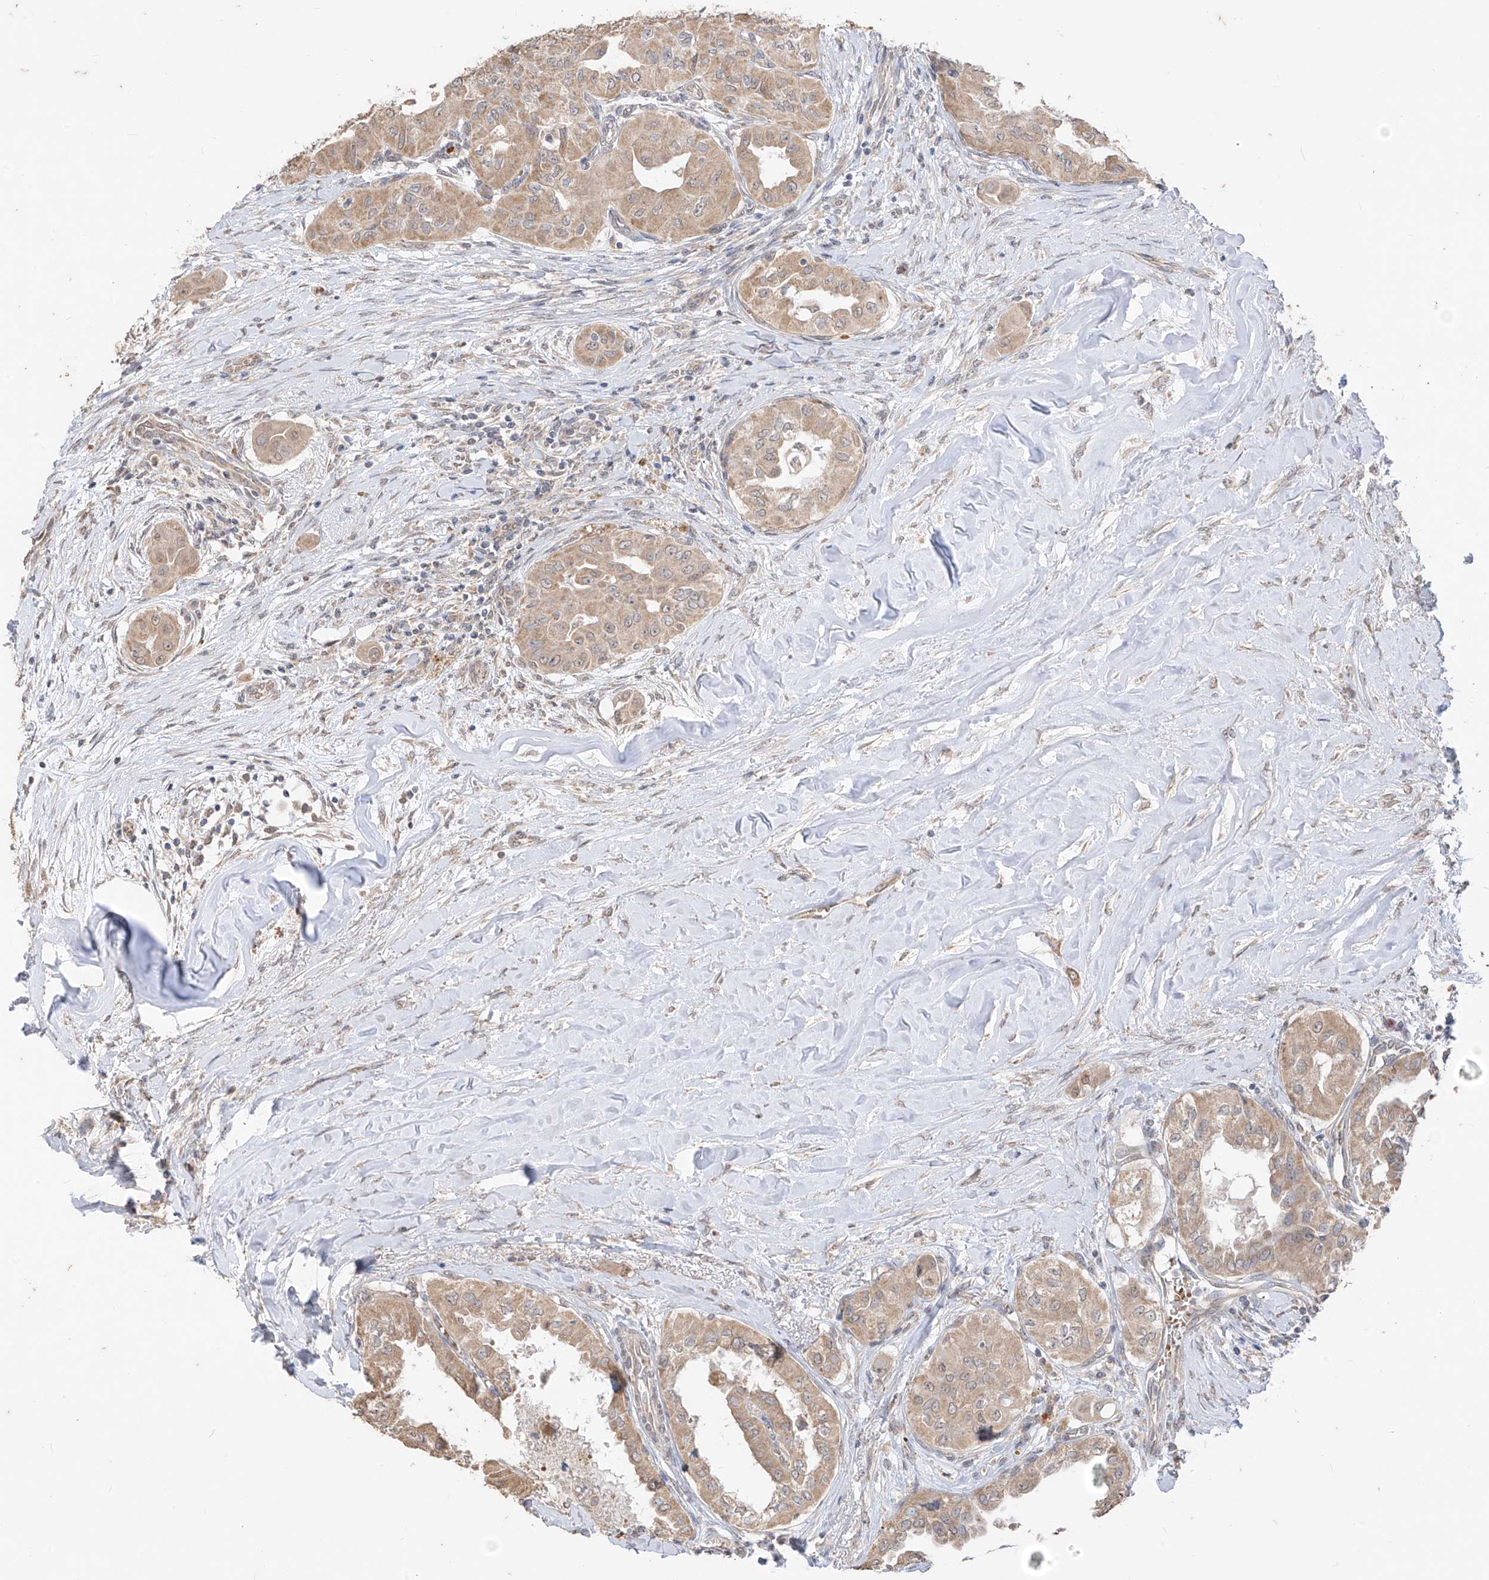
{"staining": {"intensity": "weak", "quantity": ">75%", "location": "cytoplasmic/membranous"}, "tissue": "thyroid cancer", "cell_type": "Tumor cells", "image_type": "cancer", "snomed": [{"axis": "morphology", "description": "Papillary adenocarcinoma, NOS"}, {"axis": "topography", "description": "Thyroid gland"}], "caption": "Thyroid papillary adenocarcinoma stained with IHC shows weak cytoplasmic/membranous staining in approximately >75% of tumor cells.", "gene": "MTUS2", "patient": {"sex": "female", "age": 59}}